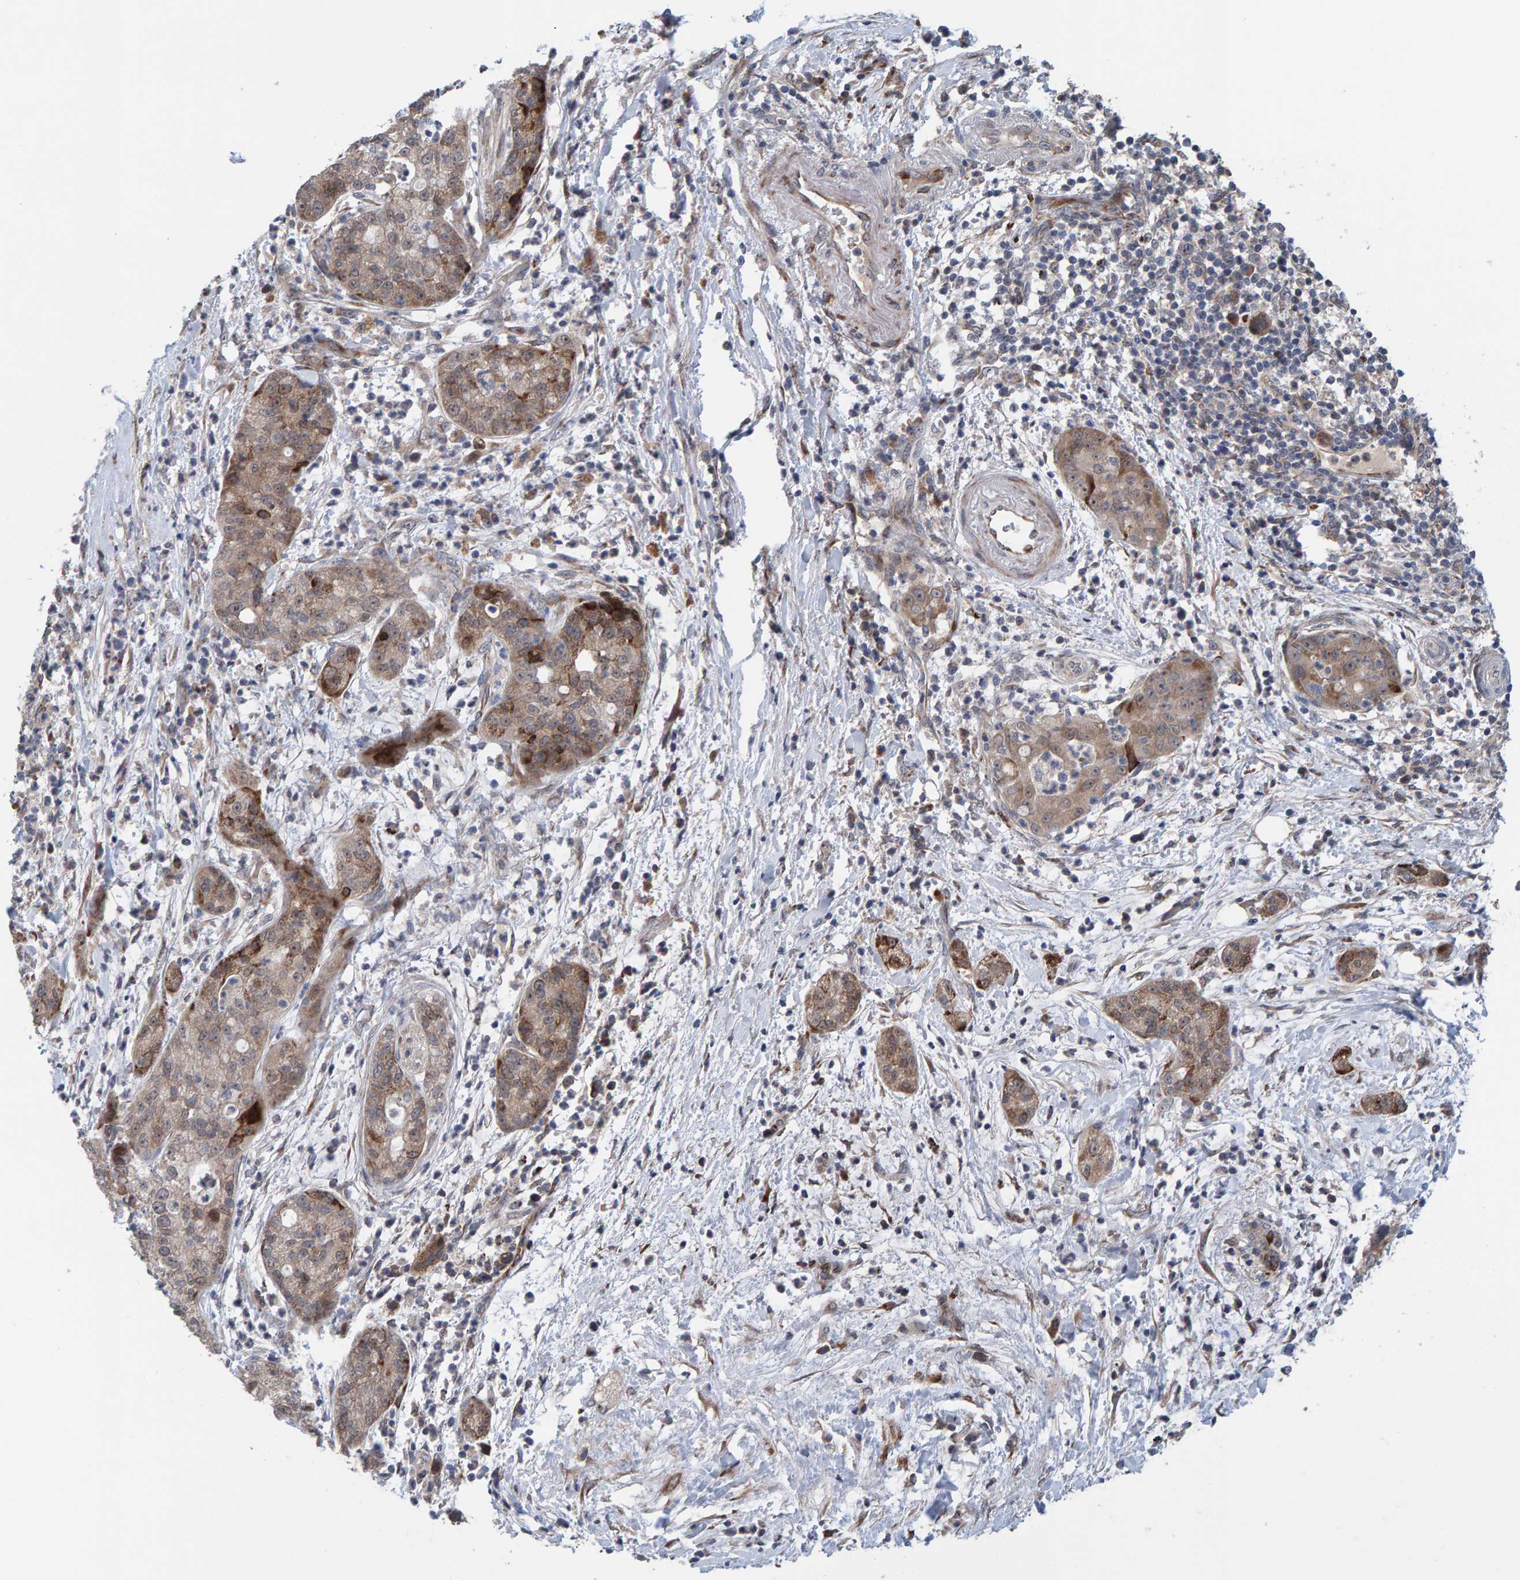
{"staining": {"intensity": "weak", "quantity": ">75%", "location": "cytoplasmic/membranous"}, "tissue": "pancreatic cancer", "cell_type": "Tumor cells", "image_type": "cancer", "snomed": [{"axis": "morphology", "description": "Adenocarcinoma, NOS"}, {"axis": "topography", "description": "Pancreas"}], "caption": "IHC photomicrograph of adenocarcinoma (pancreatic) stained for a protein (brown), which shows low levels of weak cytoplasmic/membranous positivity in about >75% of tumor cells.", "gene": "MFSD6L", "patient": {"sex": "female", "age": 78}}